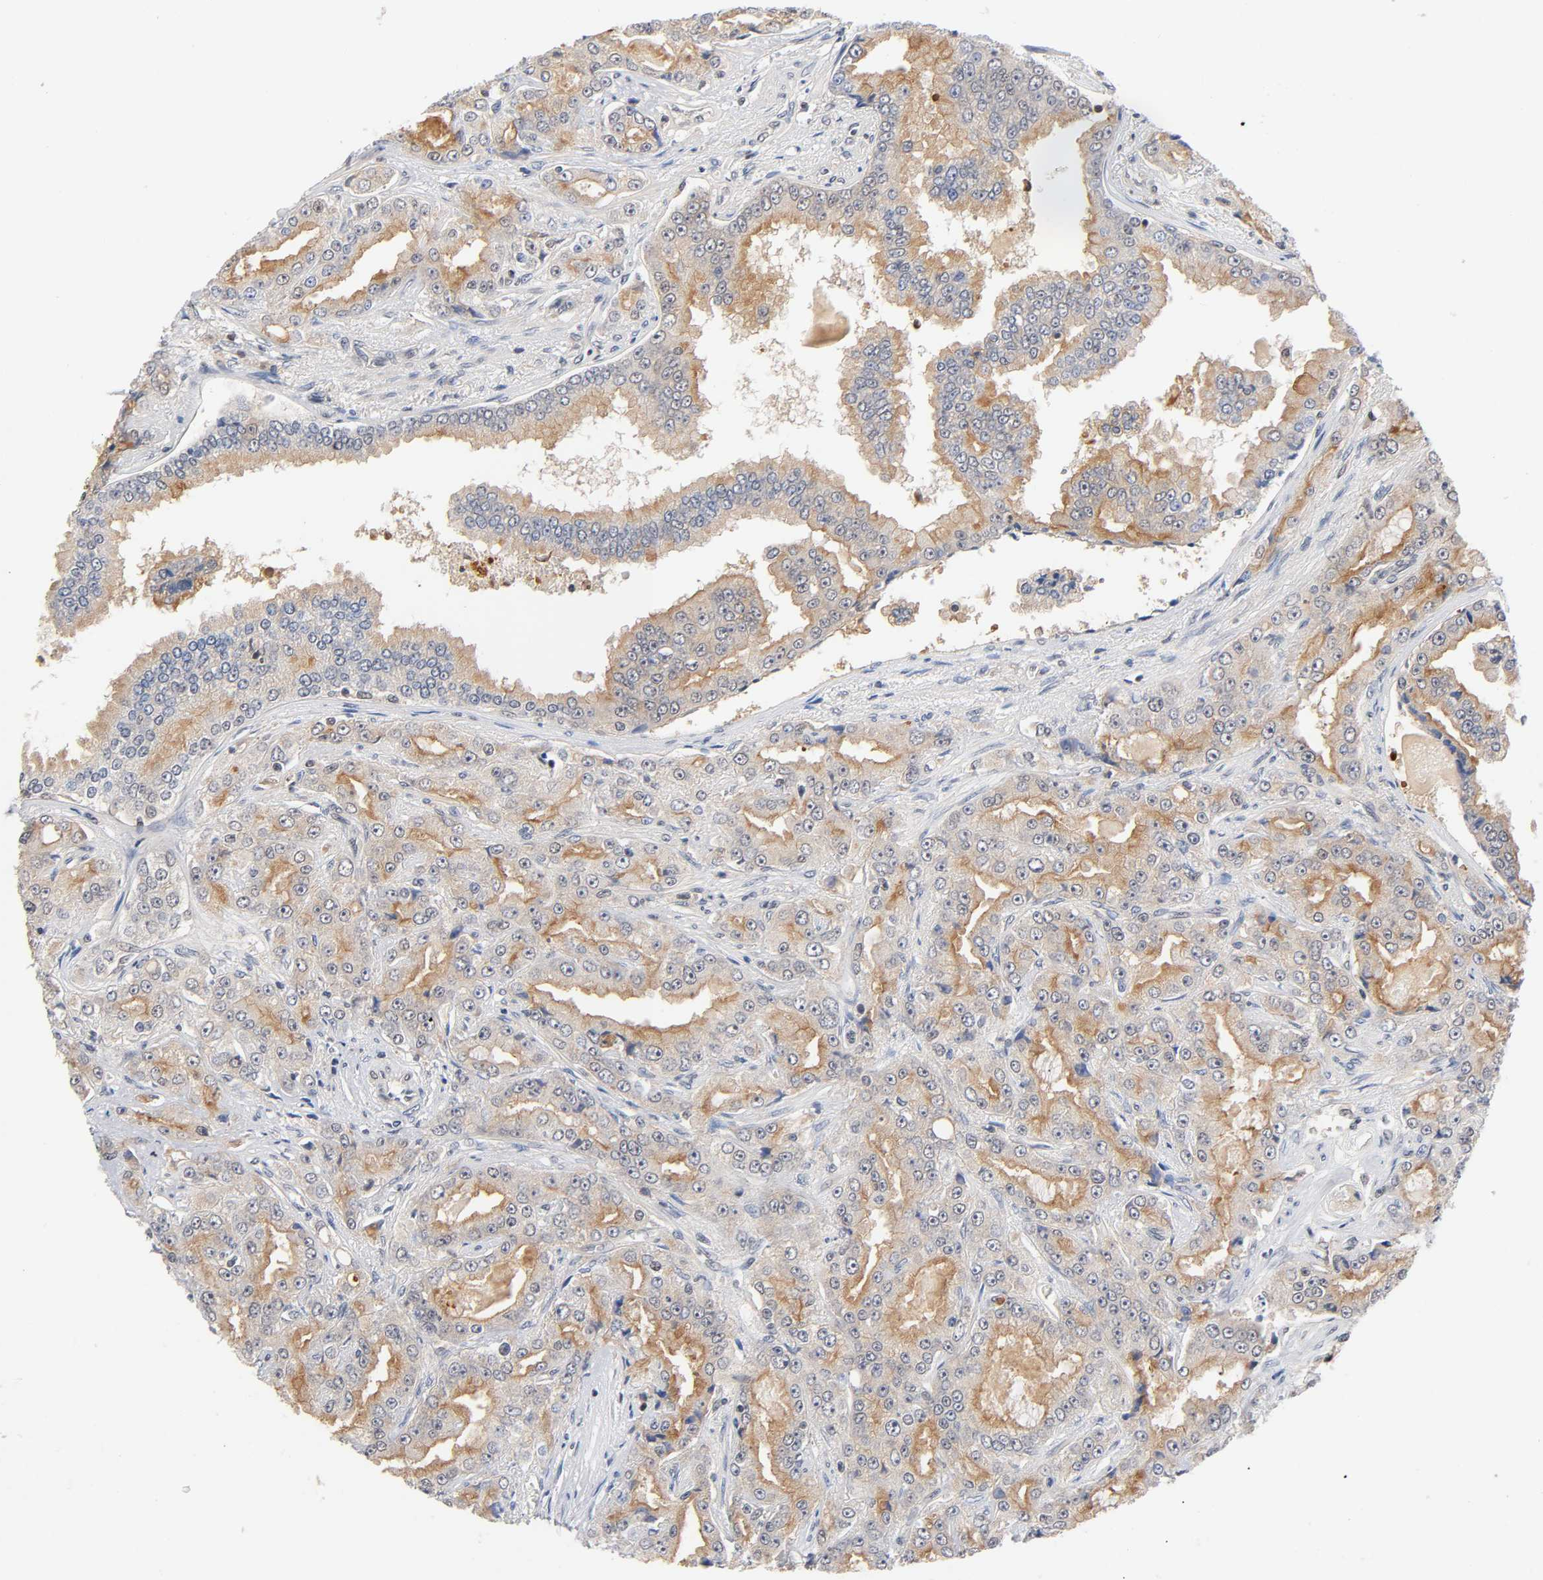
{"staining": {"intensity": "moderate", "quantity": ">75%", "location": "cytoplasmic/membranous"}, "tissue": "prostate cancer", "cell_type": "Tumor cells", "image_type": "cancer", "snomed": [{"axis": "morphology", "description": "Adenocarcinoma, High grade"}, {"axis": "topography", "description": "Prostate"}], "caption": "This histopathology image reveals immunohistochemistry staining of human prostate high-grade adenocarcinoma, with medium moderate cytoplasmic/membranous positivity in about >75% of tumor cells.", "gene": "PRKAB1", "patient": {"sex": "male", "age": 73}}